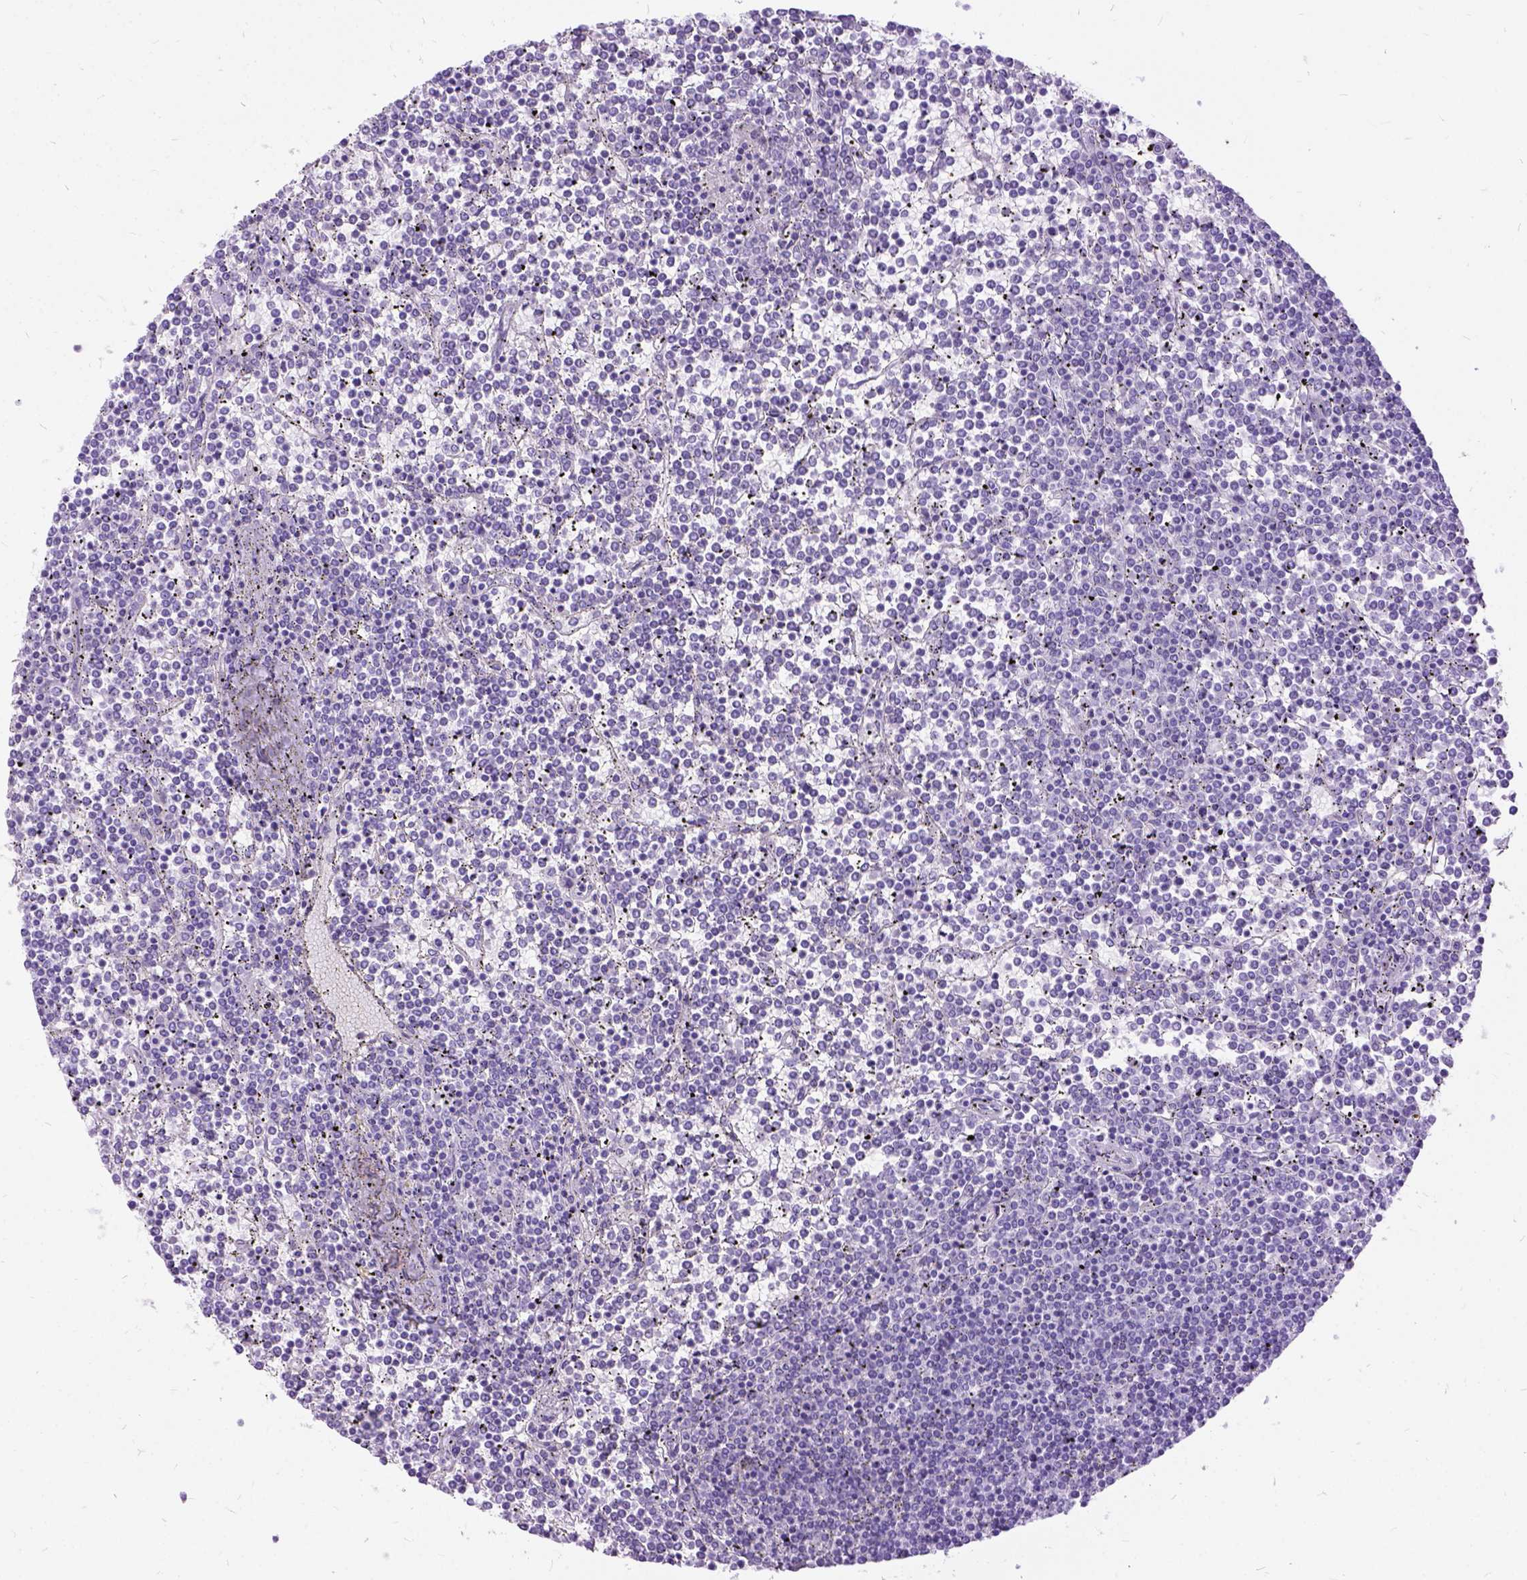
{"staining": {"intensity": "negative", "quantity": "none", "location": "none"}, "tissue": "lymphoma", "cell_type": "Tumor cells", "image_type": "cancer", "snomed": [{"axis": "morphology", "description": "Malignant lymphoma, non-Hodgkin's type, Low grade"}, {"axis": "topography", "description": "Spleen"}], "caption": "Malignant lymphoma, non-Hodgkin's type (low-grade) stained for a protein using immunohistochemistry (IHC) exhibits no staining tumor cells.", "gene": "ARL9", "patient": {"sex": "female", "age": 19}}